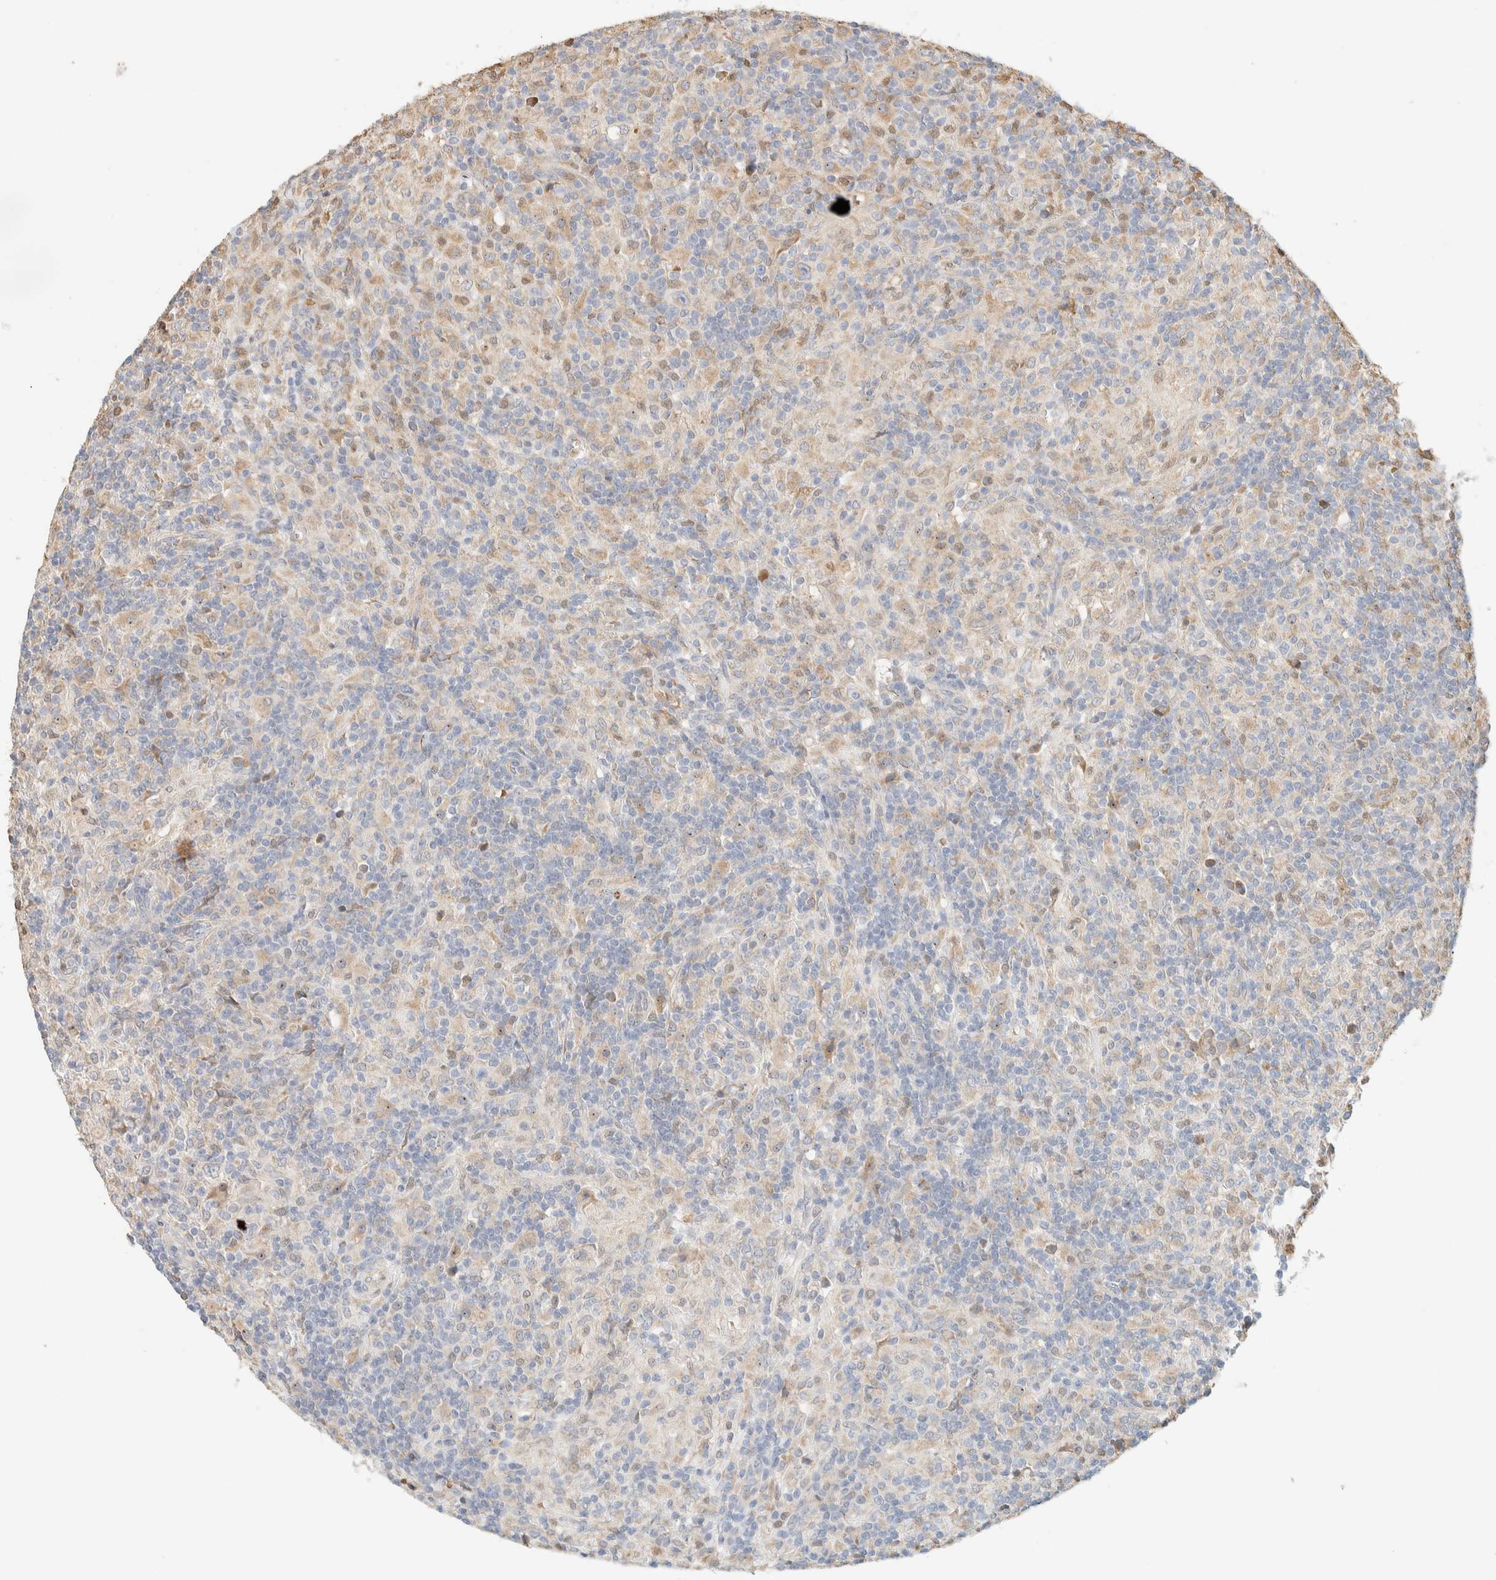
{"staining": {"intensity": "weak", "quantity": "<25%", "location": "cytoplasmic/membranous"}, "tissue": "lymphoma", "cell_type": "Tumor cells", "image_type": "cancer", "snomed": [{"axis": "morphology", "description": "Hodgkin's disease, NOS"}, {"axis": "topography", "description": "Lymph node"}], "caption": "Human lymphoma stained for a protein using immunohistochemistry (IHC) displays no positivity in tumor cells.", "gene": "TTC3", "patient": {"sex": "male", "age": 70}}